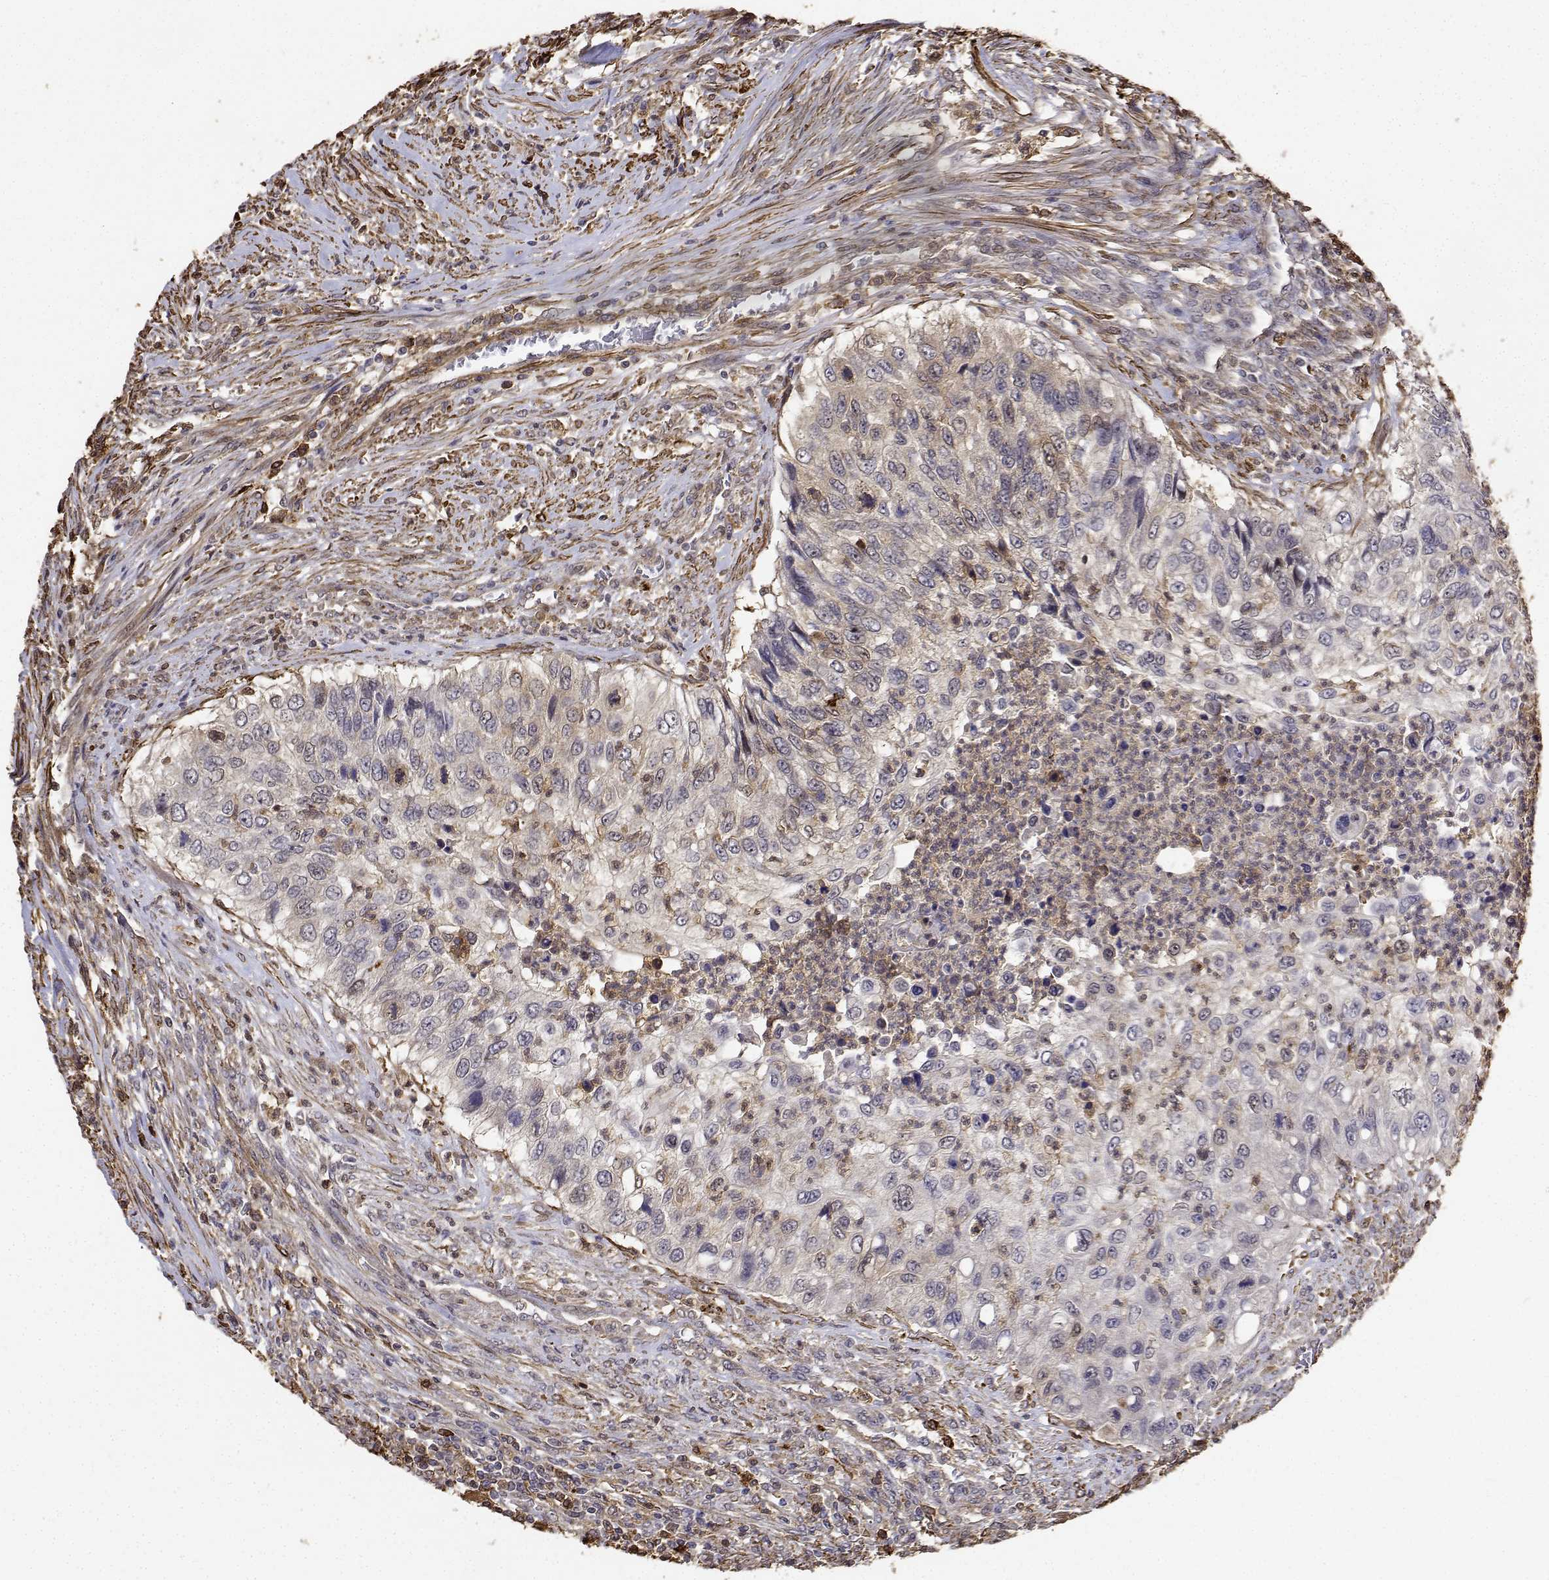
{"staining": {"intensity": "negative", "quantity": "none", "location": "none"}, "tissue": "urothelial cancer", "cell_type": "Tumor cells", "image_type": "cancer", "snomed": [{"axis": "morphology", "description": "Urothelial carcinoma, High grade"}, {"axis": "topography", "description": "Urinary bladder"}], "caption": "A high-resolution micrograph shows immunohistochemistry (IHC) staining of urothelial carcinoma (high-grade), which shows no significant staining in tumor cells. (Stains: DAB immunohistochemistry with hematoxylin counter stain, Microscopy: brightfield microscopy at high magnification).", "gene": "PCID2", "patient": {"sex": "female", "age": 60}}